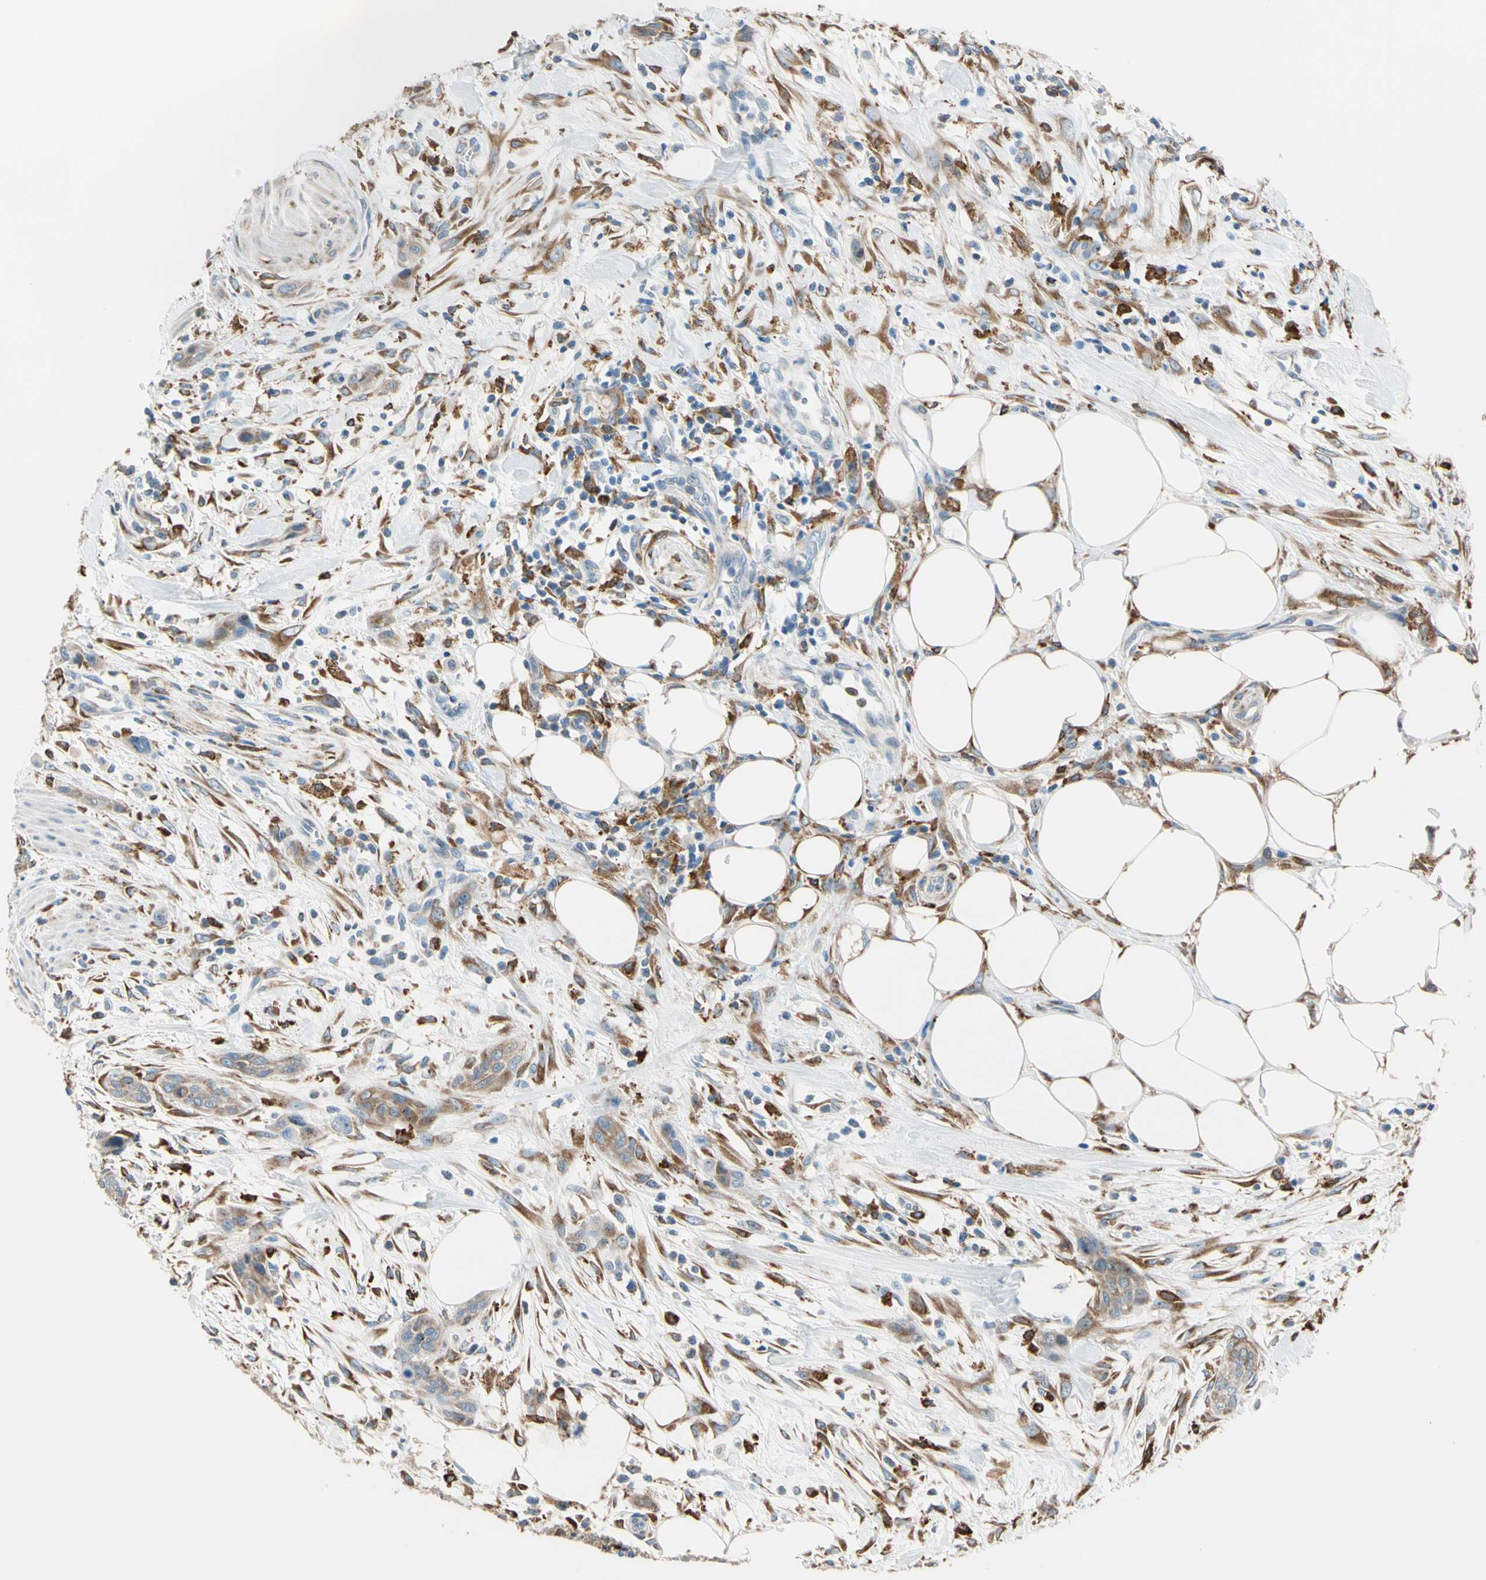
{"staining": {"intensity": "moderate", "quantity": ">75%", "location": "cytoplasmic/membranous"}, "tissue": "urothelial cancer", "cell_type": "Tumor cells", "image_type": "cancer", "snomed": [{"axis": "morphology", "description": "Urothelial carcinoma, High grade"}, {"axis": "topography", "description": "Urinary bladder"}], "caption": "Tumor cells reveal medium levels of moderate cytoplasmic/membranous expression in about >75% of cells in urothelial cancer.", "gene": "LRPAP1", "patient": {"sex": "male", "age": 35}}